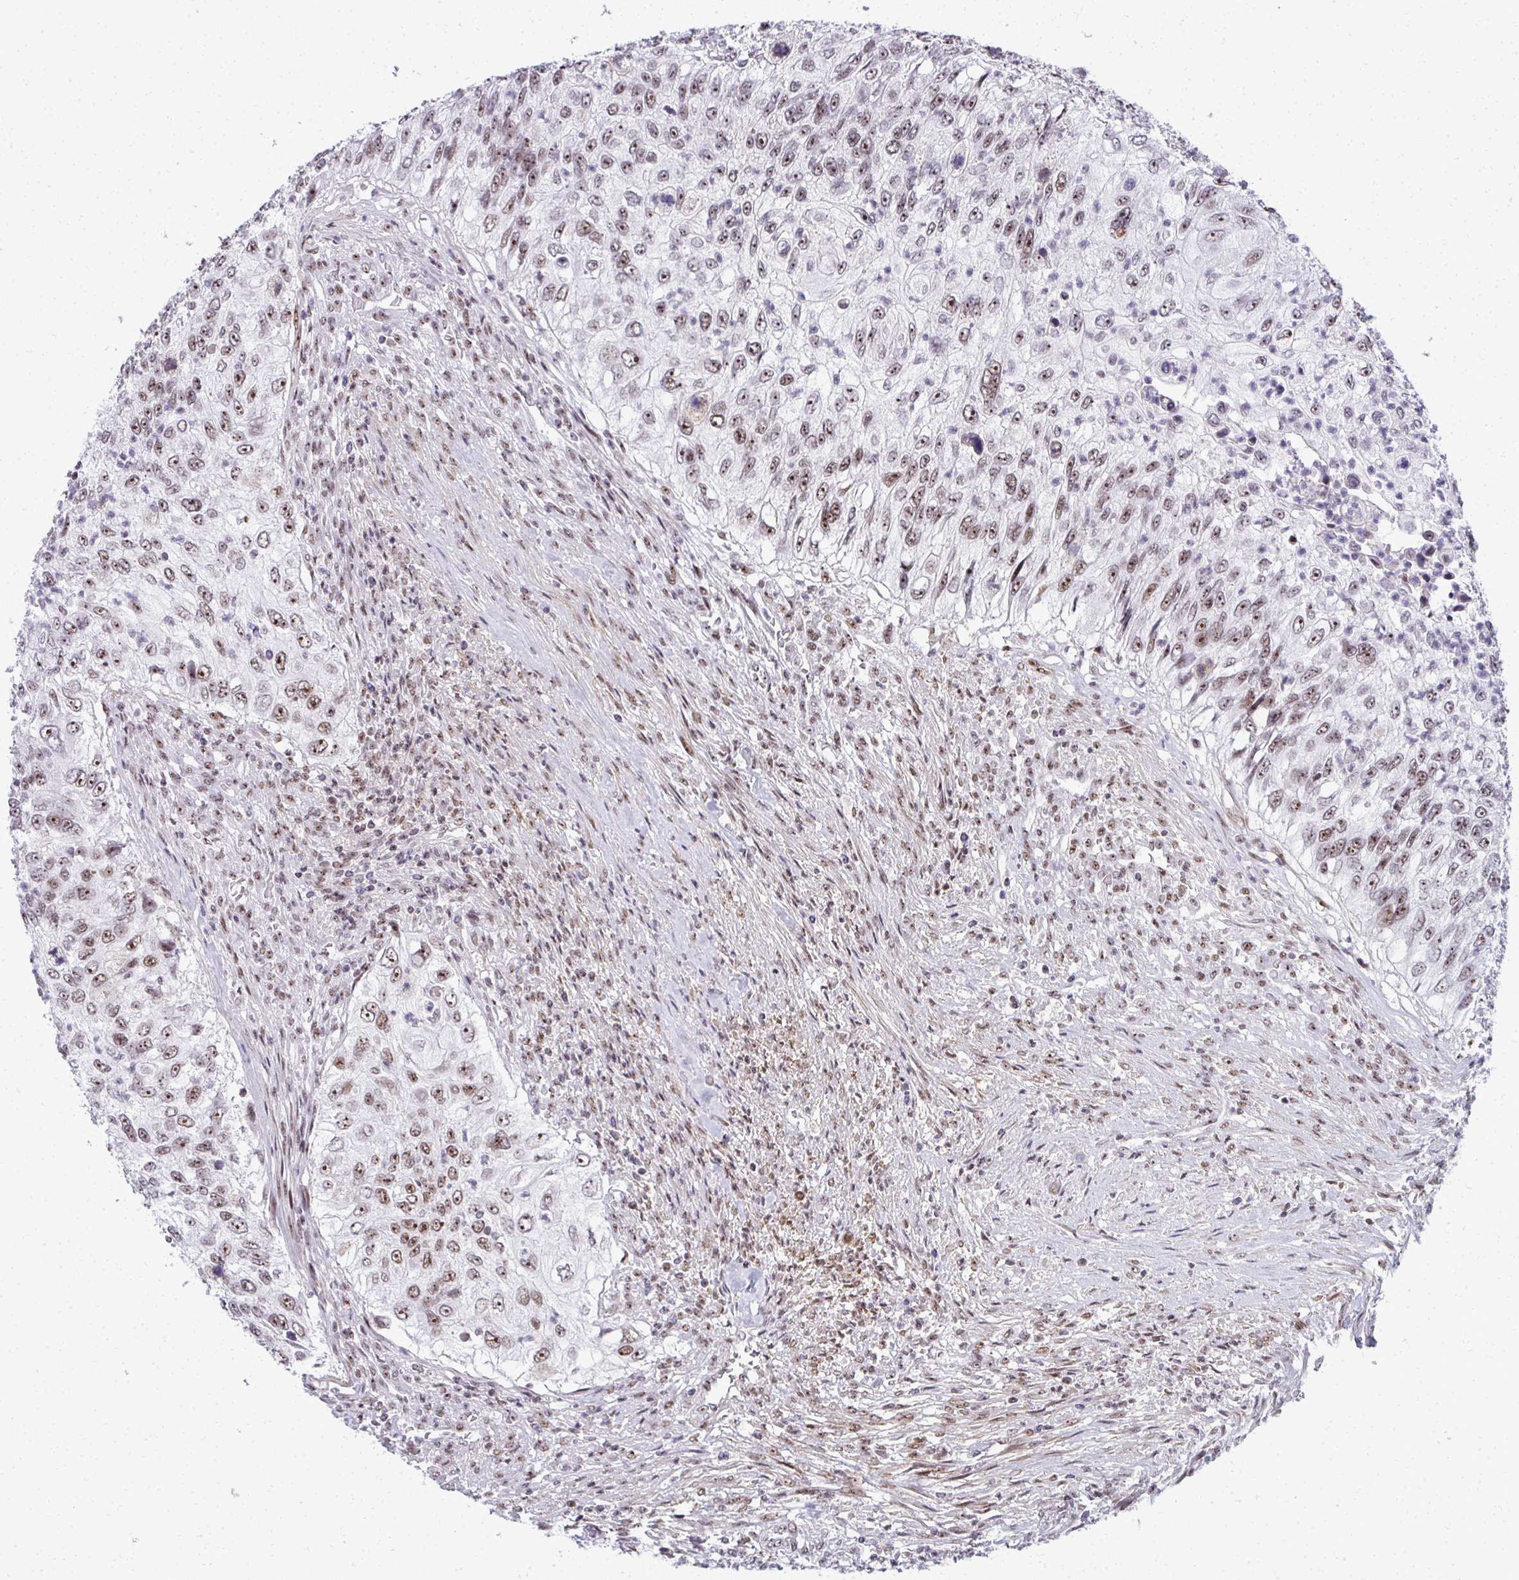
{"staining": {"intensity": "moderate", "quantity": ">75%", "location": "nuclear"}, "tissue": "urothelial cancer", "cell_type": "Tumor cells", "image_type": "cancer", "snomed": [{"axis": "morphology", "description": "Urothelial carcinoma, High grade"}, {"axis": "topography", "description": "Urinary bladder"}], "caption": "Protein staining of urothelial cancer tissue shows moderate nuclear staining in about >75% of tumor cells.", "gene": "SIRT7", "patient": {"sex": "female", "age": 60}}